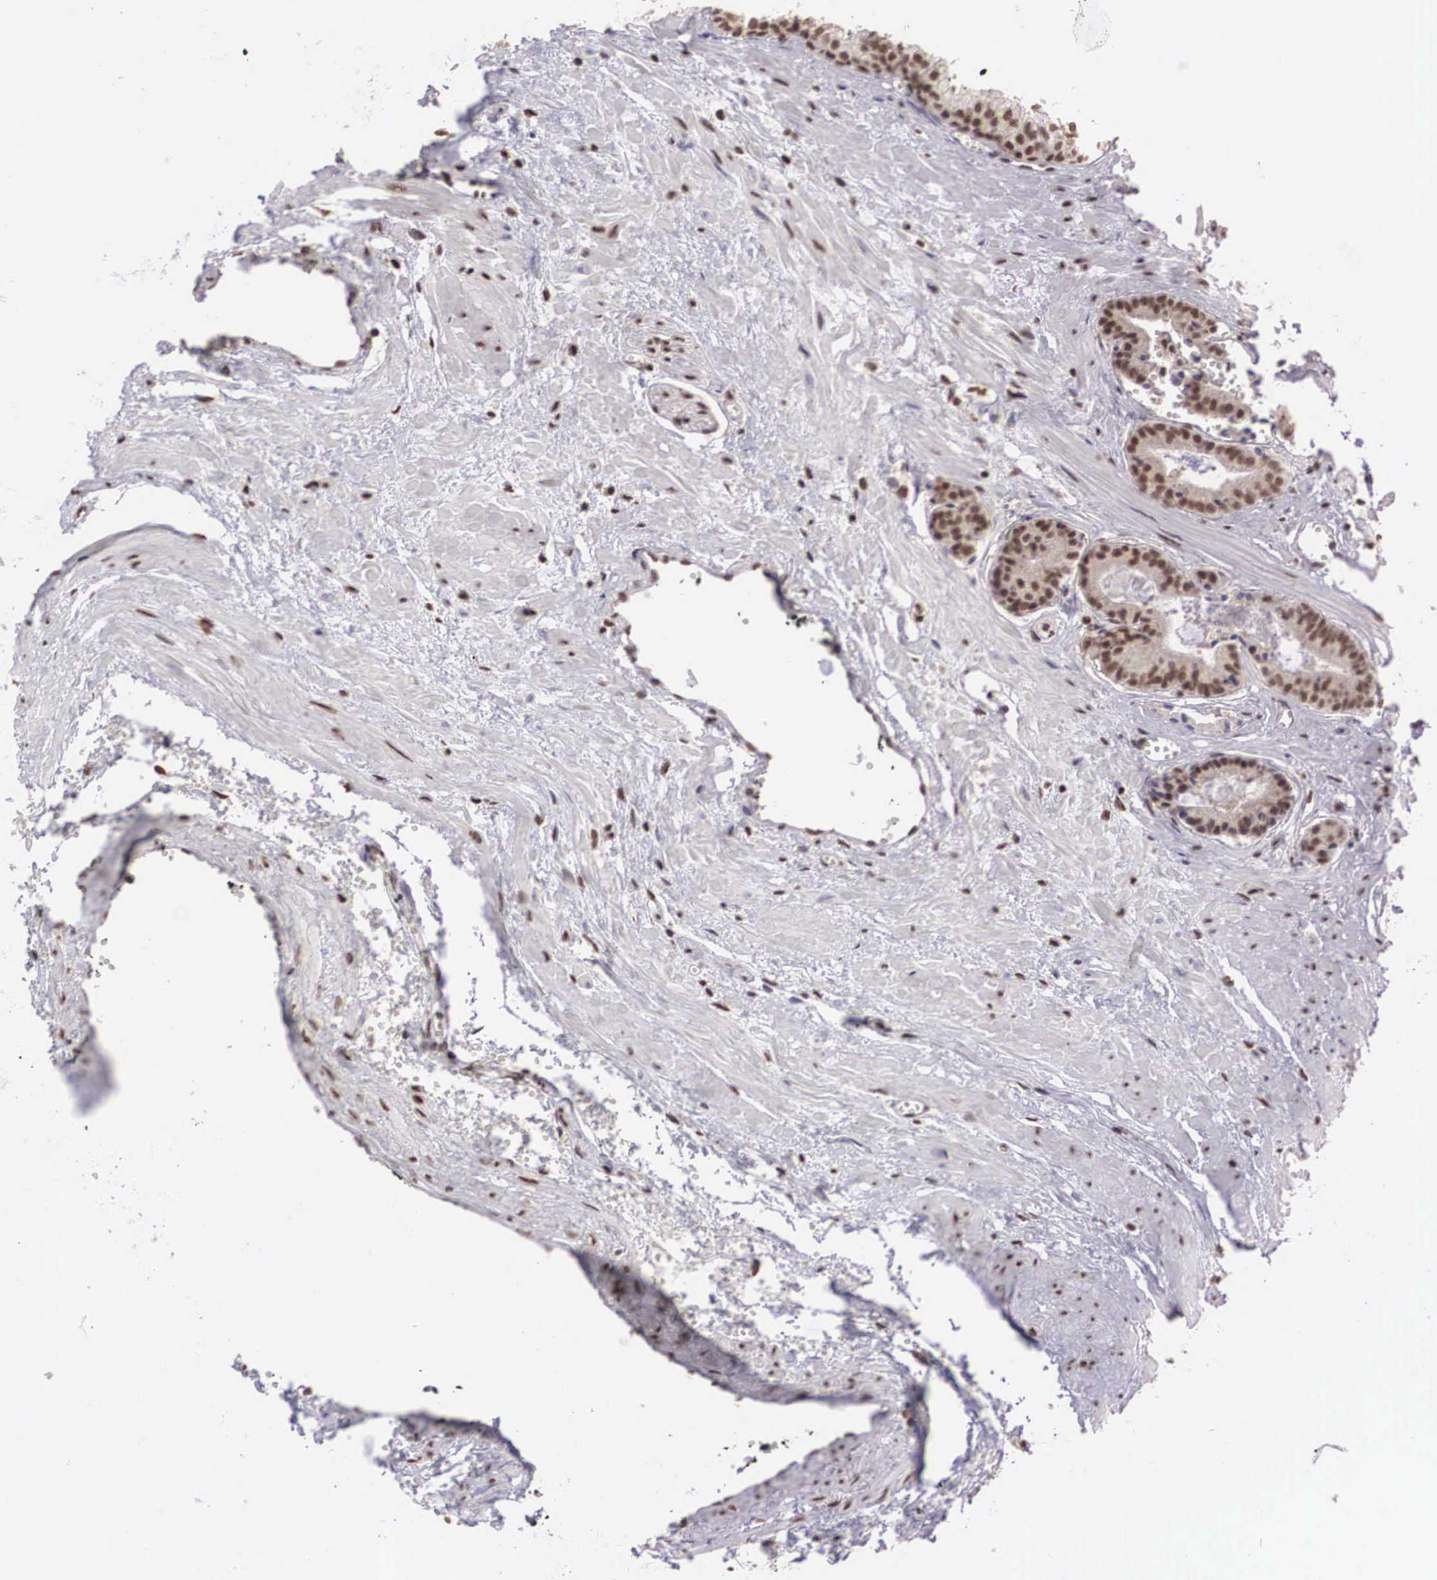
{"staining": {"intensity": "moderate", "quantity": ">75%", "location": "nuclear"}, "tissue": "prostate cancer", "cell_type": "Tumor cells", "image_type": "cancer", "snomed": [{"axis": "morphology", "description": "Adenocarcinoma, High grade"}, {"axis": "topography", "description": "Prostate"}], "caption": "The photomicrograph shows staining of prostate cancer, revealing moderate nuclear protein positivity (brown color) within tumor cells.", "gene": "HTATSF1", "patient": {"sex": "male", "age": 56}}